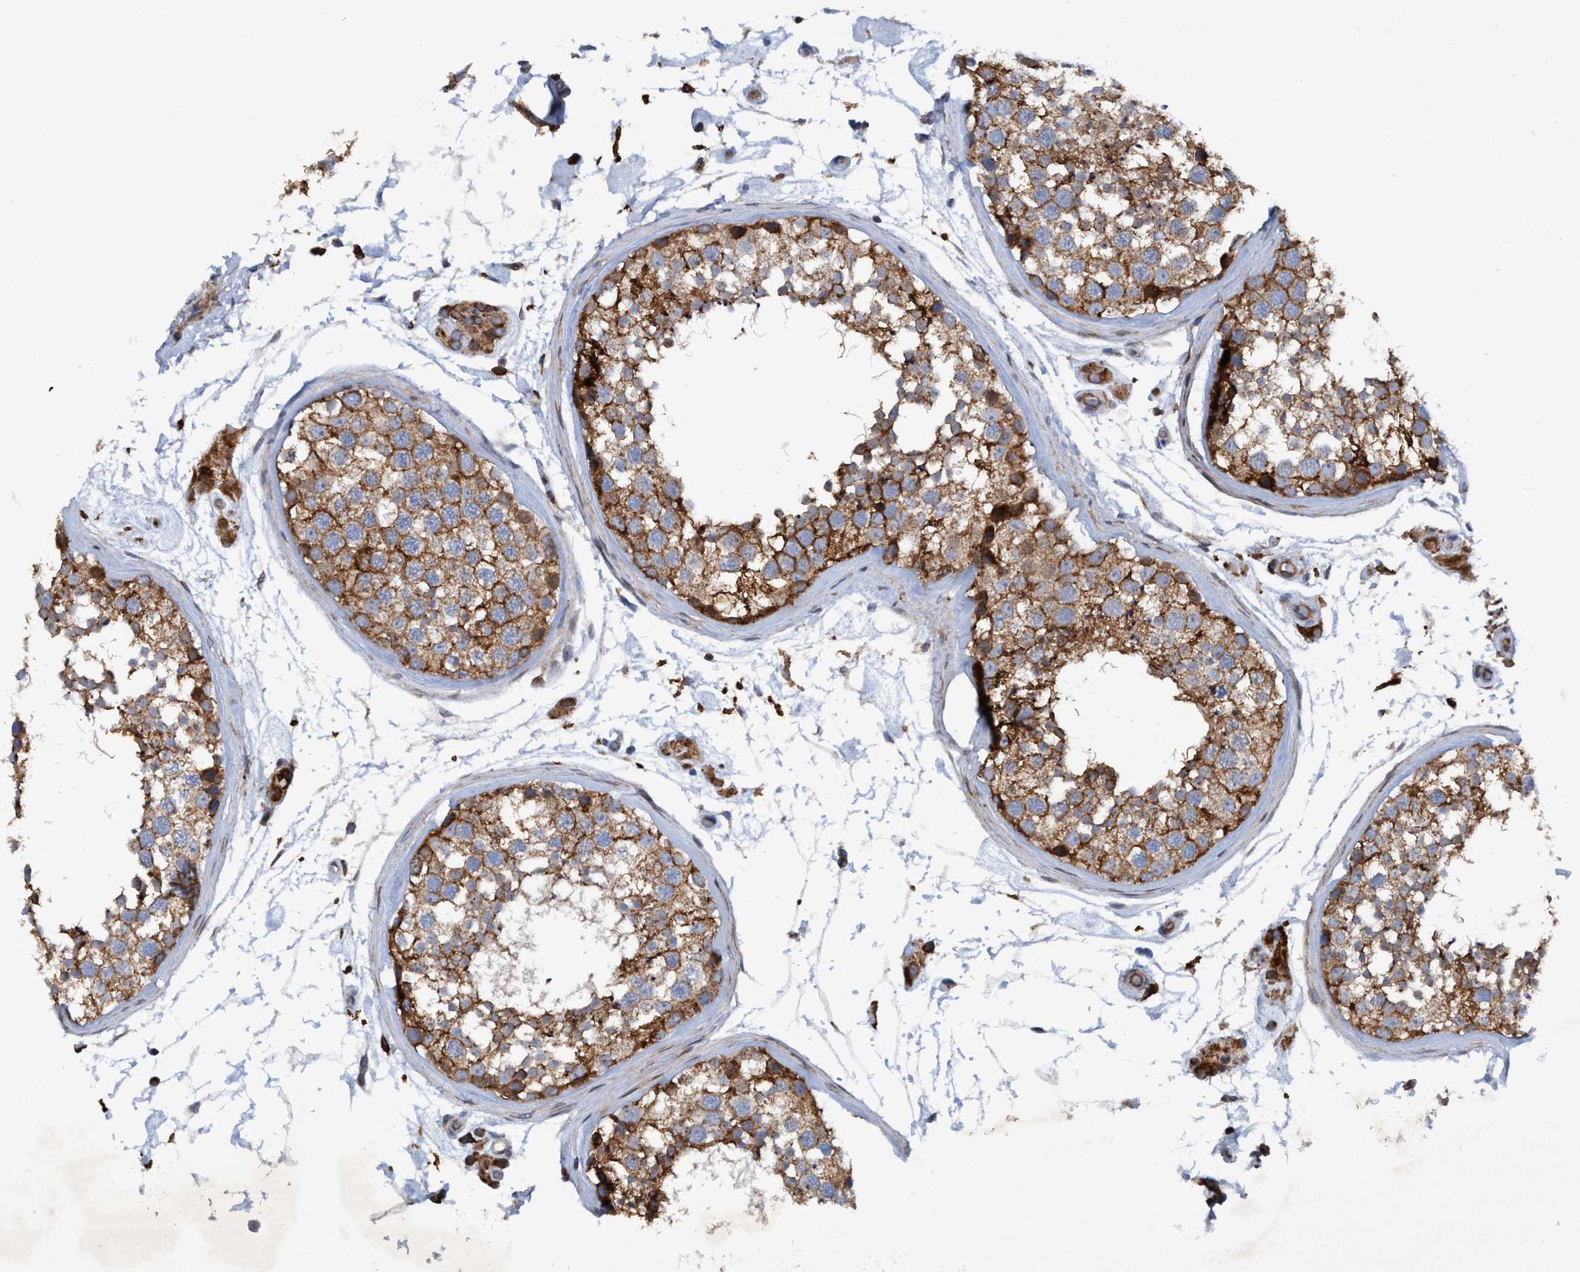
{"staining": {"intensity": "moderate", "quantity": ">75%", "location": "cytoplasmic/membranous"}, "tissue": "testis", "cell_type": "Cells in seminiferous ducts", "image_type": "normal", "snomed": [{"axis": "morphology", "description": "Normal tissue, NOS"}, {"axis": "topography", "description": "Testis"}], "caption": "This is a micrograph of IHC staining of unremarkable testis, which shows moderate expression in the cytoplasmic/membranous of cells in seminiferous ducts.", "gene": "SLC16A3", "patient": {"sex": "male", "age": 46}}